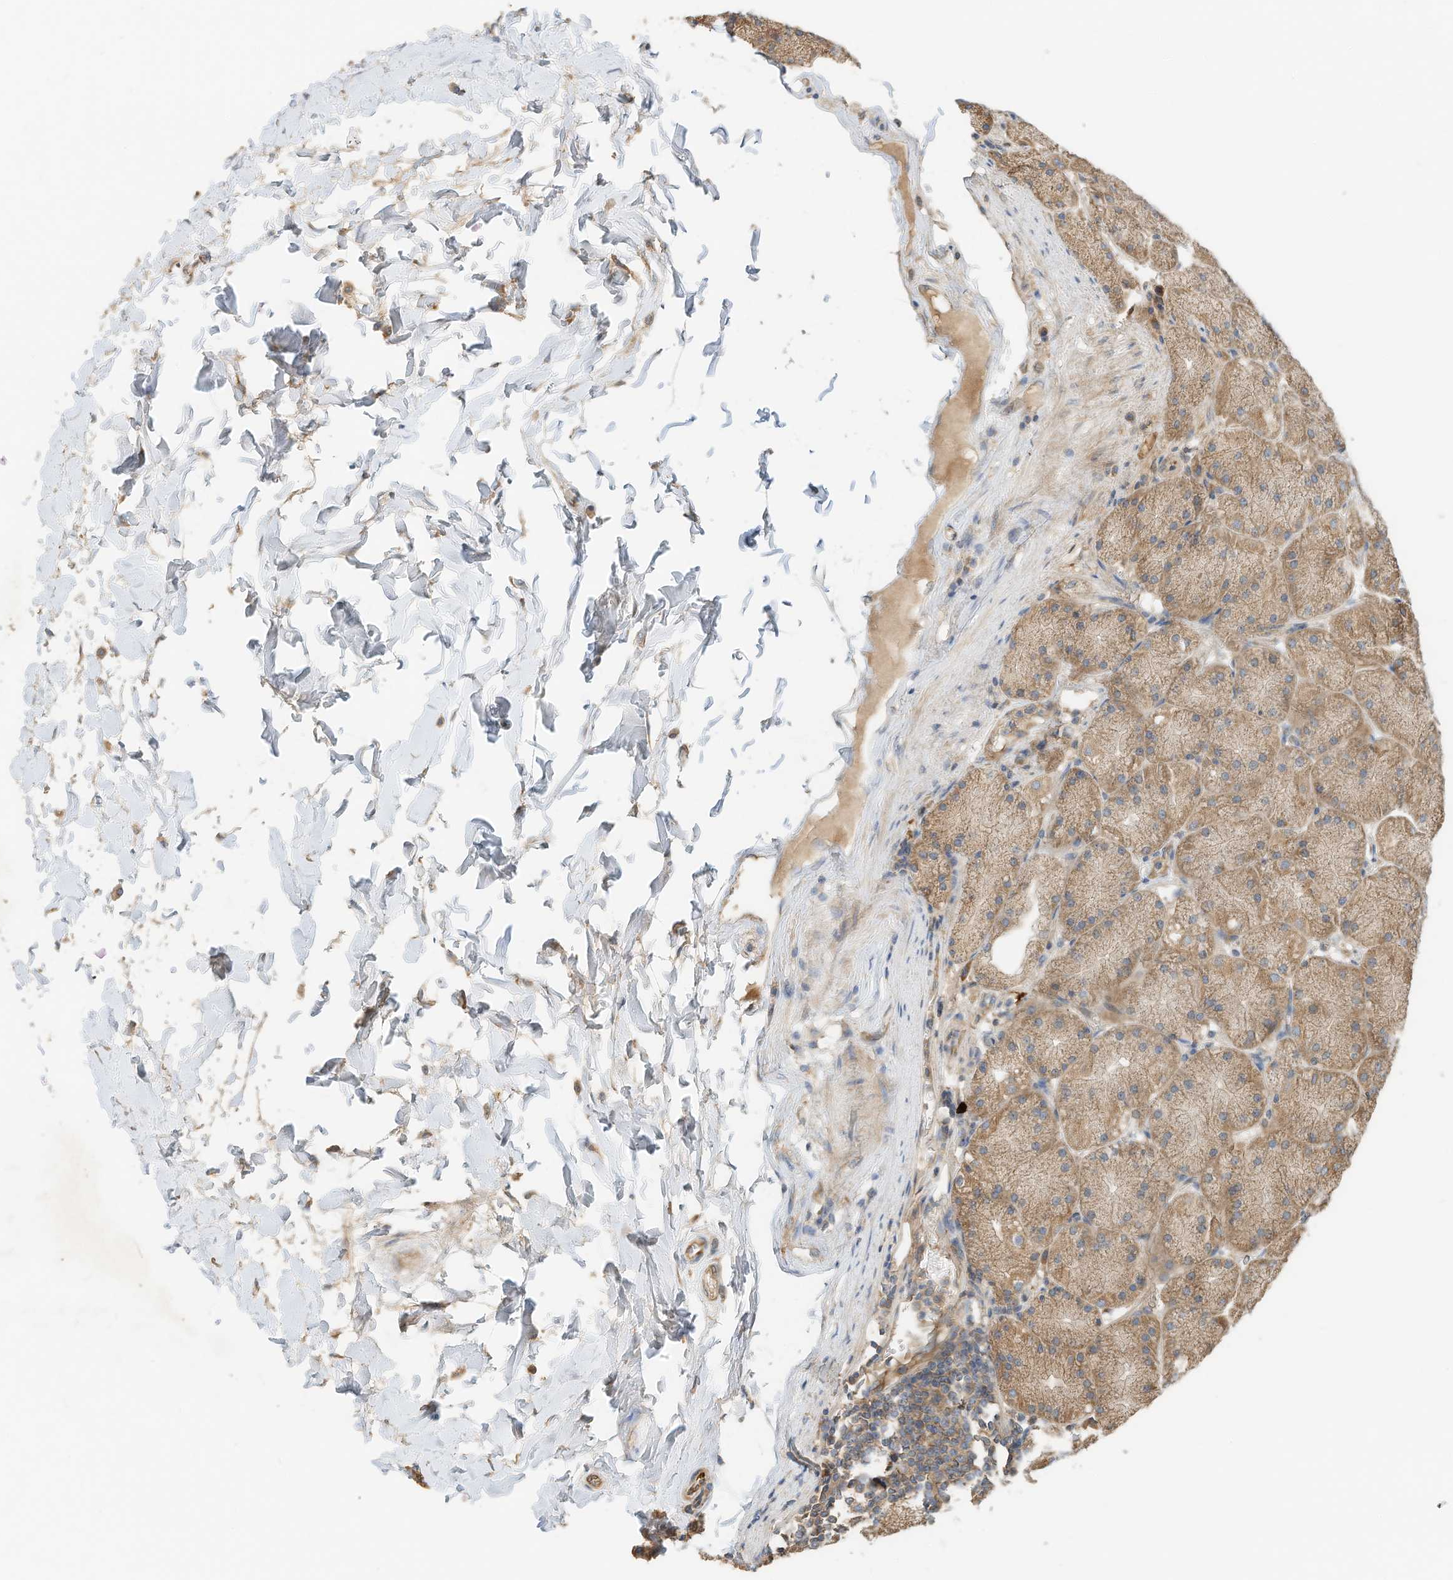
{"staining": {"intensity": "moderate", "quantity": ">75%", "location": "cytoplasmic/membranous"}, "tissue": "stomach", "cell_type": "Glandular cells", "image_type": "normal", "snomed": [{"axis": "morphology", "description": "Normal tissue, NOS"}, {"axis": "topography", "description": "Stomach, upper"}], "caption": "High-power microscopy captured an immunohistochemistry (IHC) photomicrograph of normal stomach, revealing moderate cytoplasmic/membranous expression in about >75% of glandular cells. The staining is performed using DAB brown chromogen to label protein expression. The nuclei are counter-stained blue using hematoxylin.", "gene": "CPAMD8", "patient": {"sex": "female", "age": 56}}